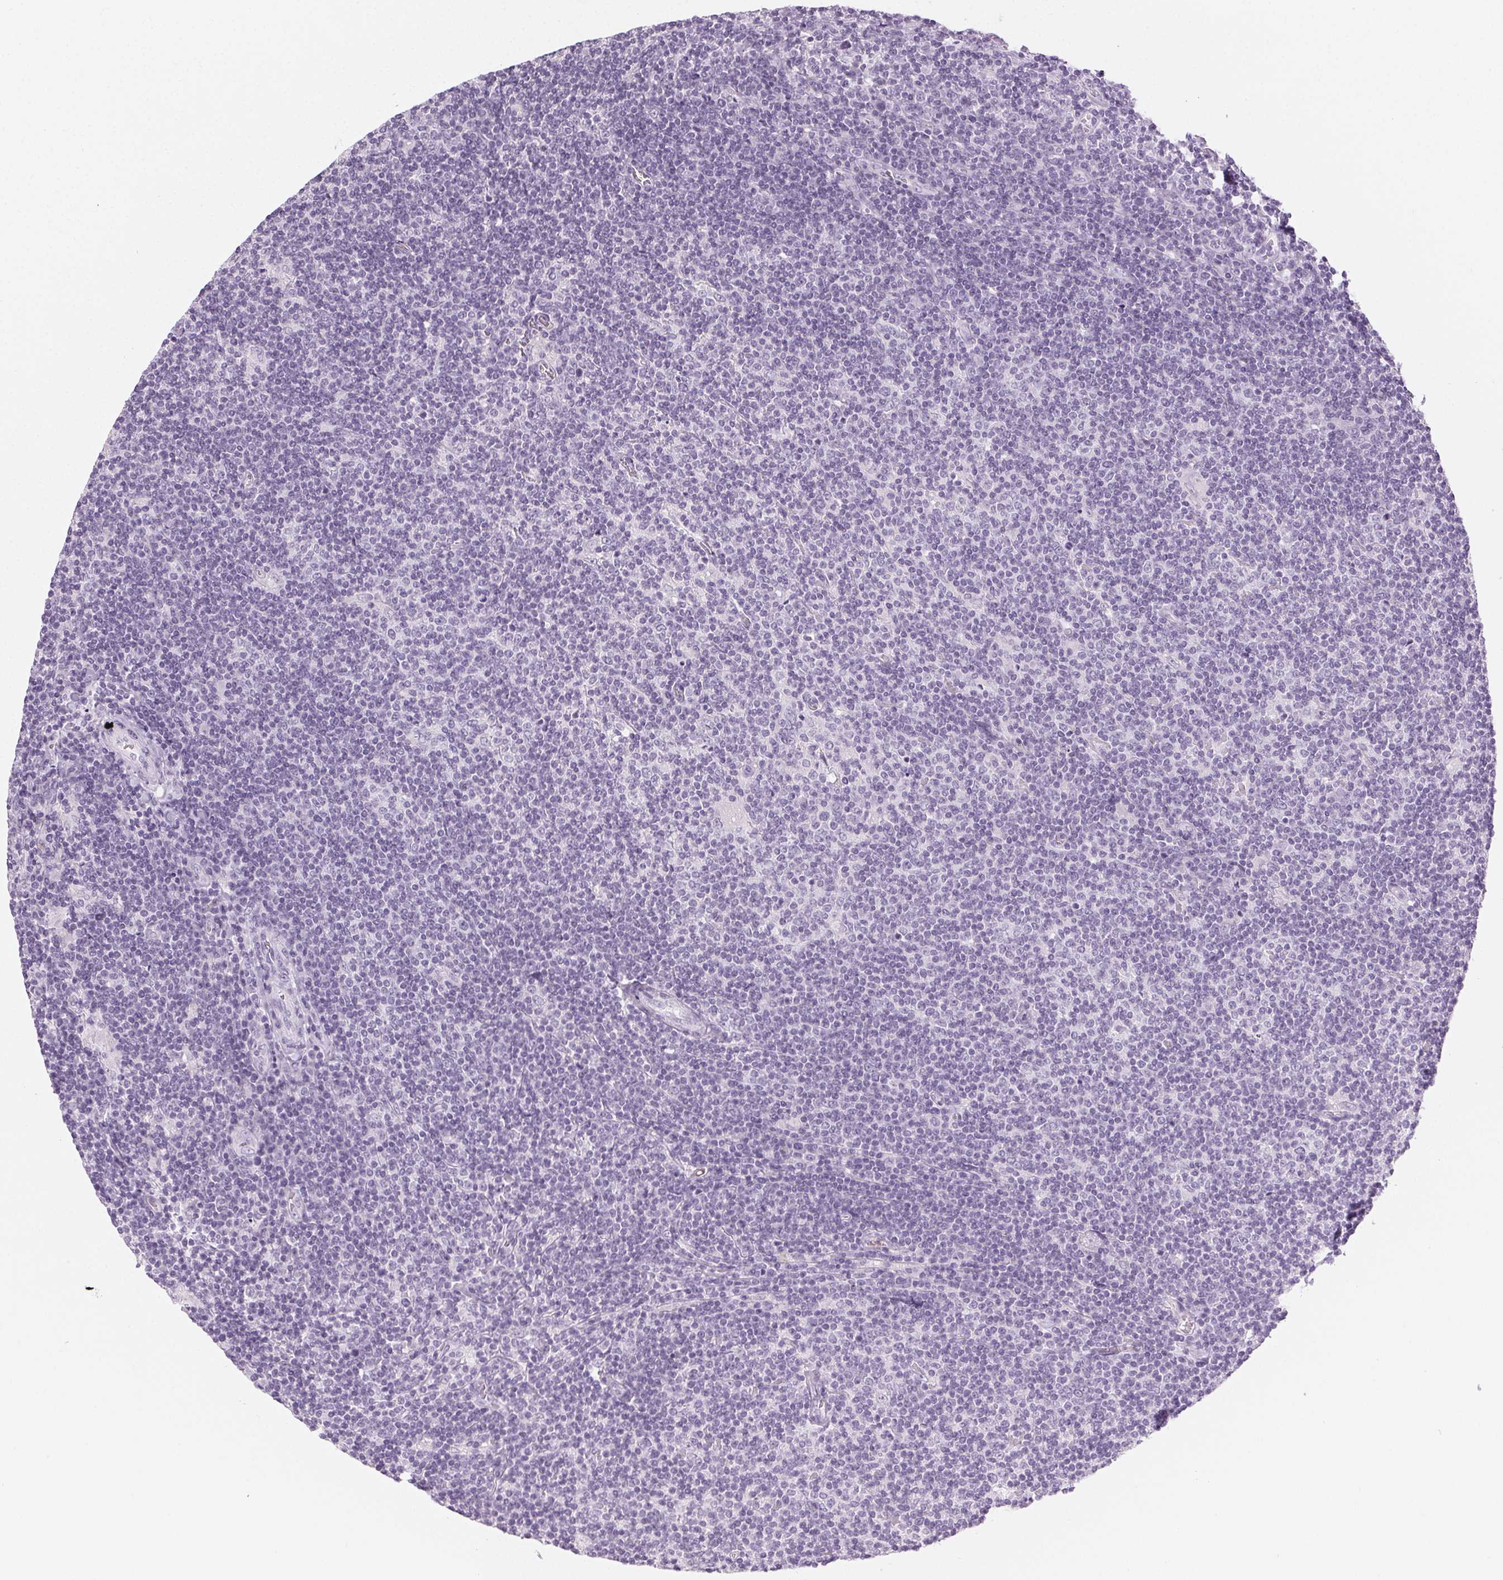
{"staining": {"intensity": "negative", "quantity": "none", "location": "none"}, "tissue": "lymphoma", "cell_type": "Tumor cells", "image_type": "cancer", "snomed": [{"axis": "morphology", "description": "Hodgkin's disease, NOS"}, {"axis": "topography", "description": "Lymph node"}], "caption": "This is a micrograph of IHC staining of Hodgkin's disease, which shows no staining in tumor cells.", "gene": "MPO", "patient": {"sex": "male", "age": 40}}